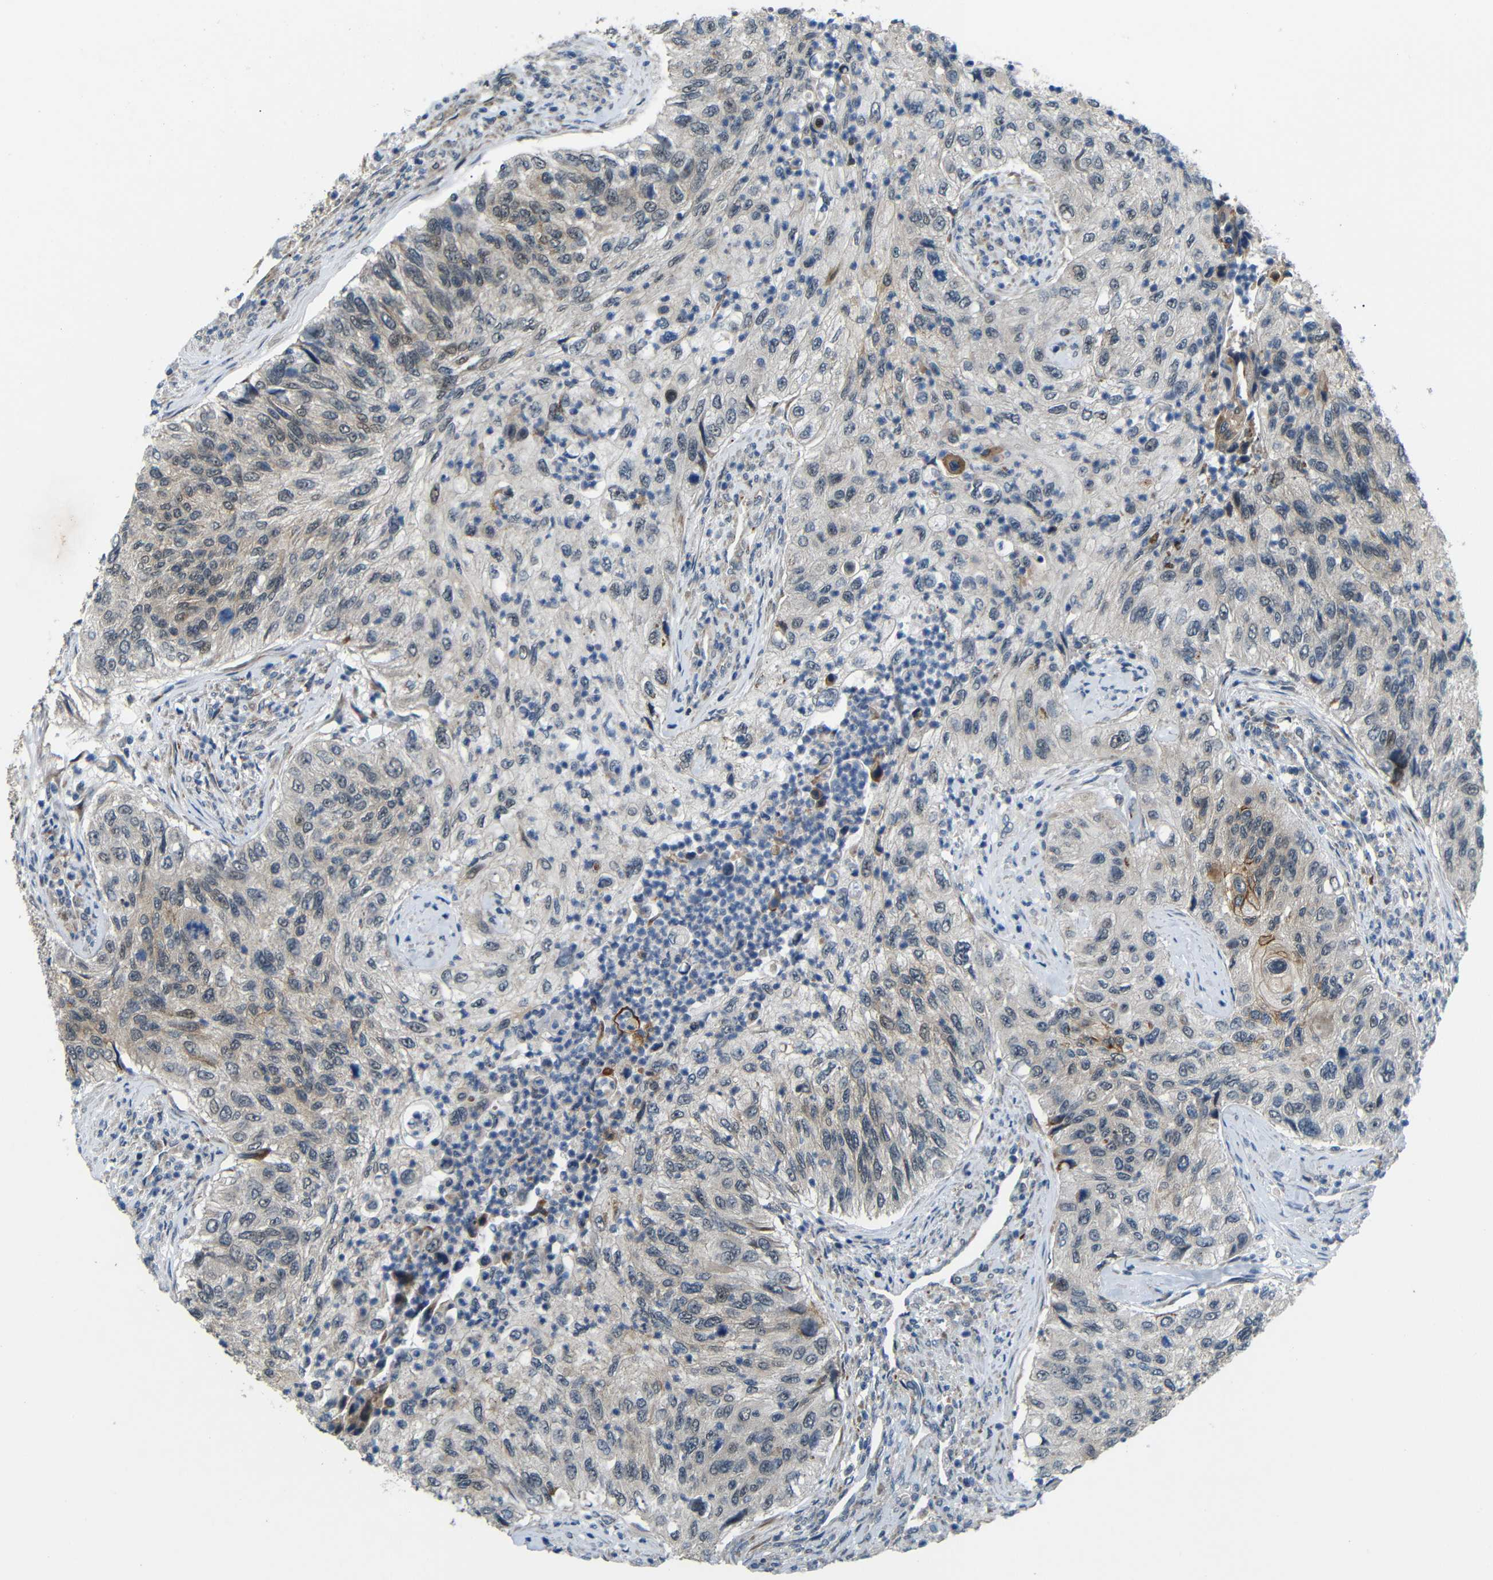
{"staining": {"intensity": "weak", "quantity": "<25%", "location": "cytoplasmic/membranous"}, "tissue": "urothelial cancer", "cell_type": "Tumor cells", "image_type": "cancer", "snomed": [{"axis": "morphology", "description": "Urothelial carcinoma, High grade"}, {"axis": "topography", "description": "Urinary bladder"}], "caption": "A high-resolution histopathology image shows IHC staining of urothelial cancer, which reveals no significant expression in tumor cells.", "gene": "SYDE1", "patient": {"sex": "female", "age": 60}}